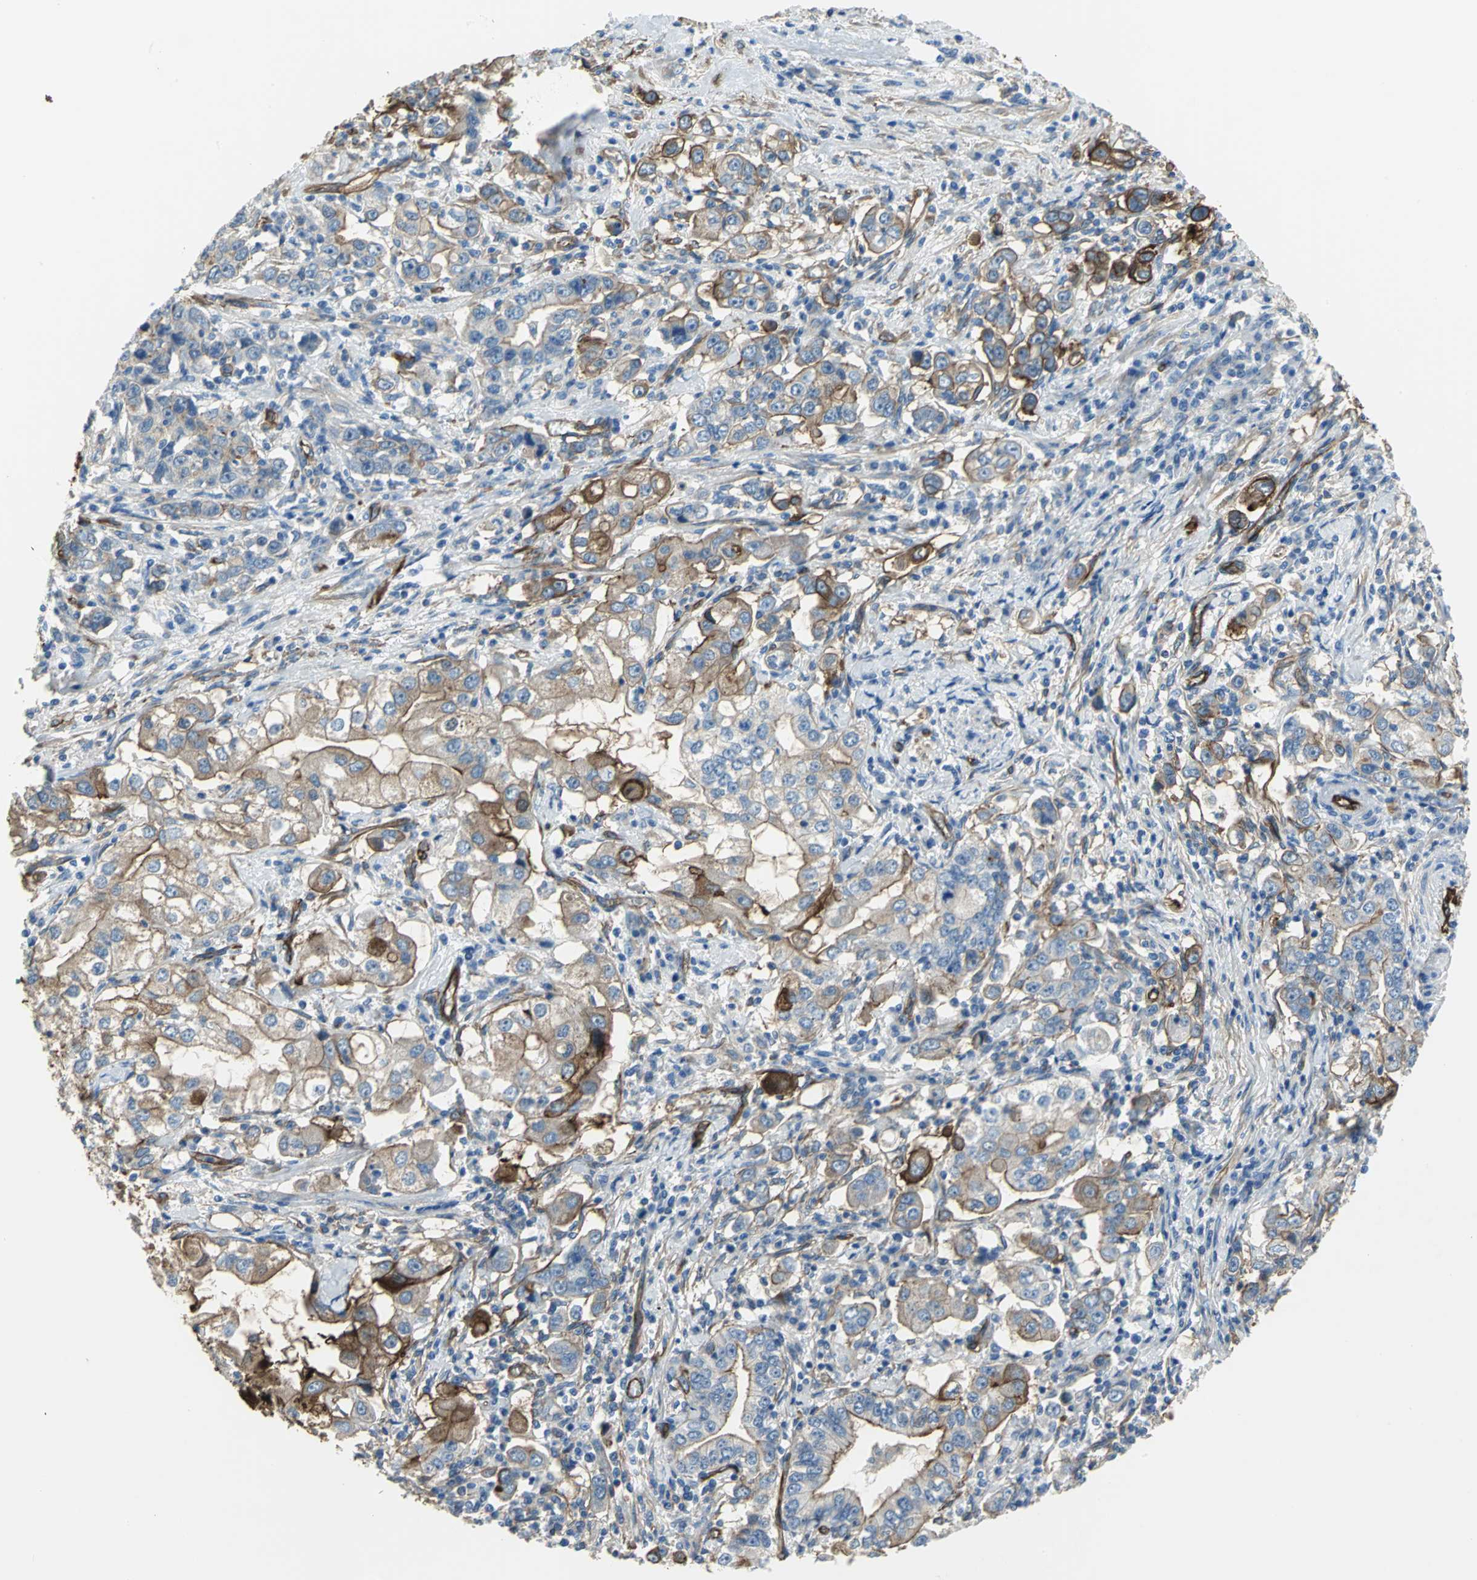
{"staining": {"intensity": "strong", "quantity": "25%-75%", "location": "cytoplasmic/membranous"}, "tissue": "stomach cancer", "cell_type": "Tumor cells", "image_type": "cancer", "snomed": [{"axis": "morphology", "description": "Adenocarcinoma, NOS"}, {"axis": "topography", "description": "Stomach, lower"}], "caption": "This is a micrograph of immunohistochemistry (IHC) staining of stomach cancer (adenocarcinoma), which shows strong expression in the cytoplasmic/membranous of tumor cells.", "gene": "FLNB", "patient": {"sex": "female", "age": 72}}